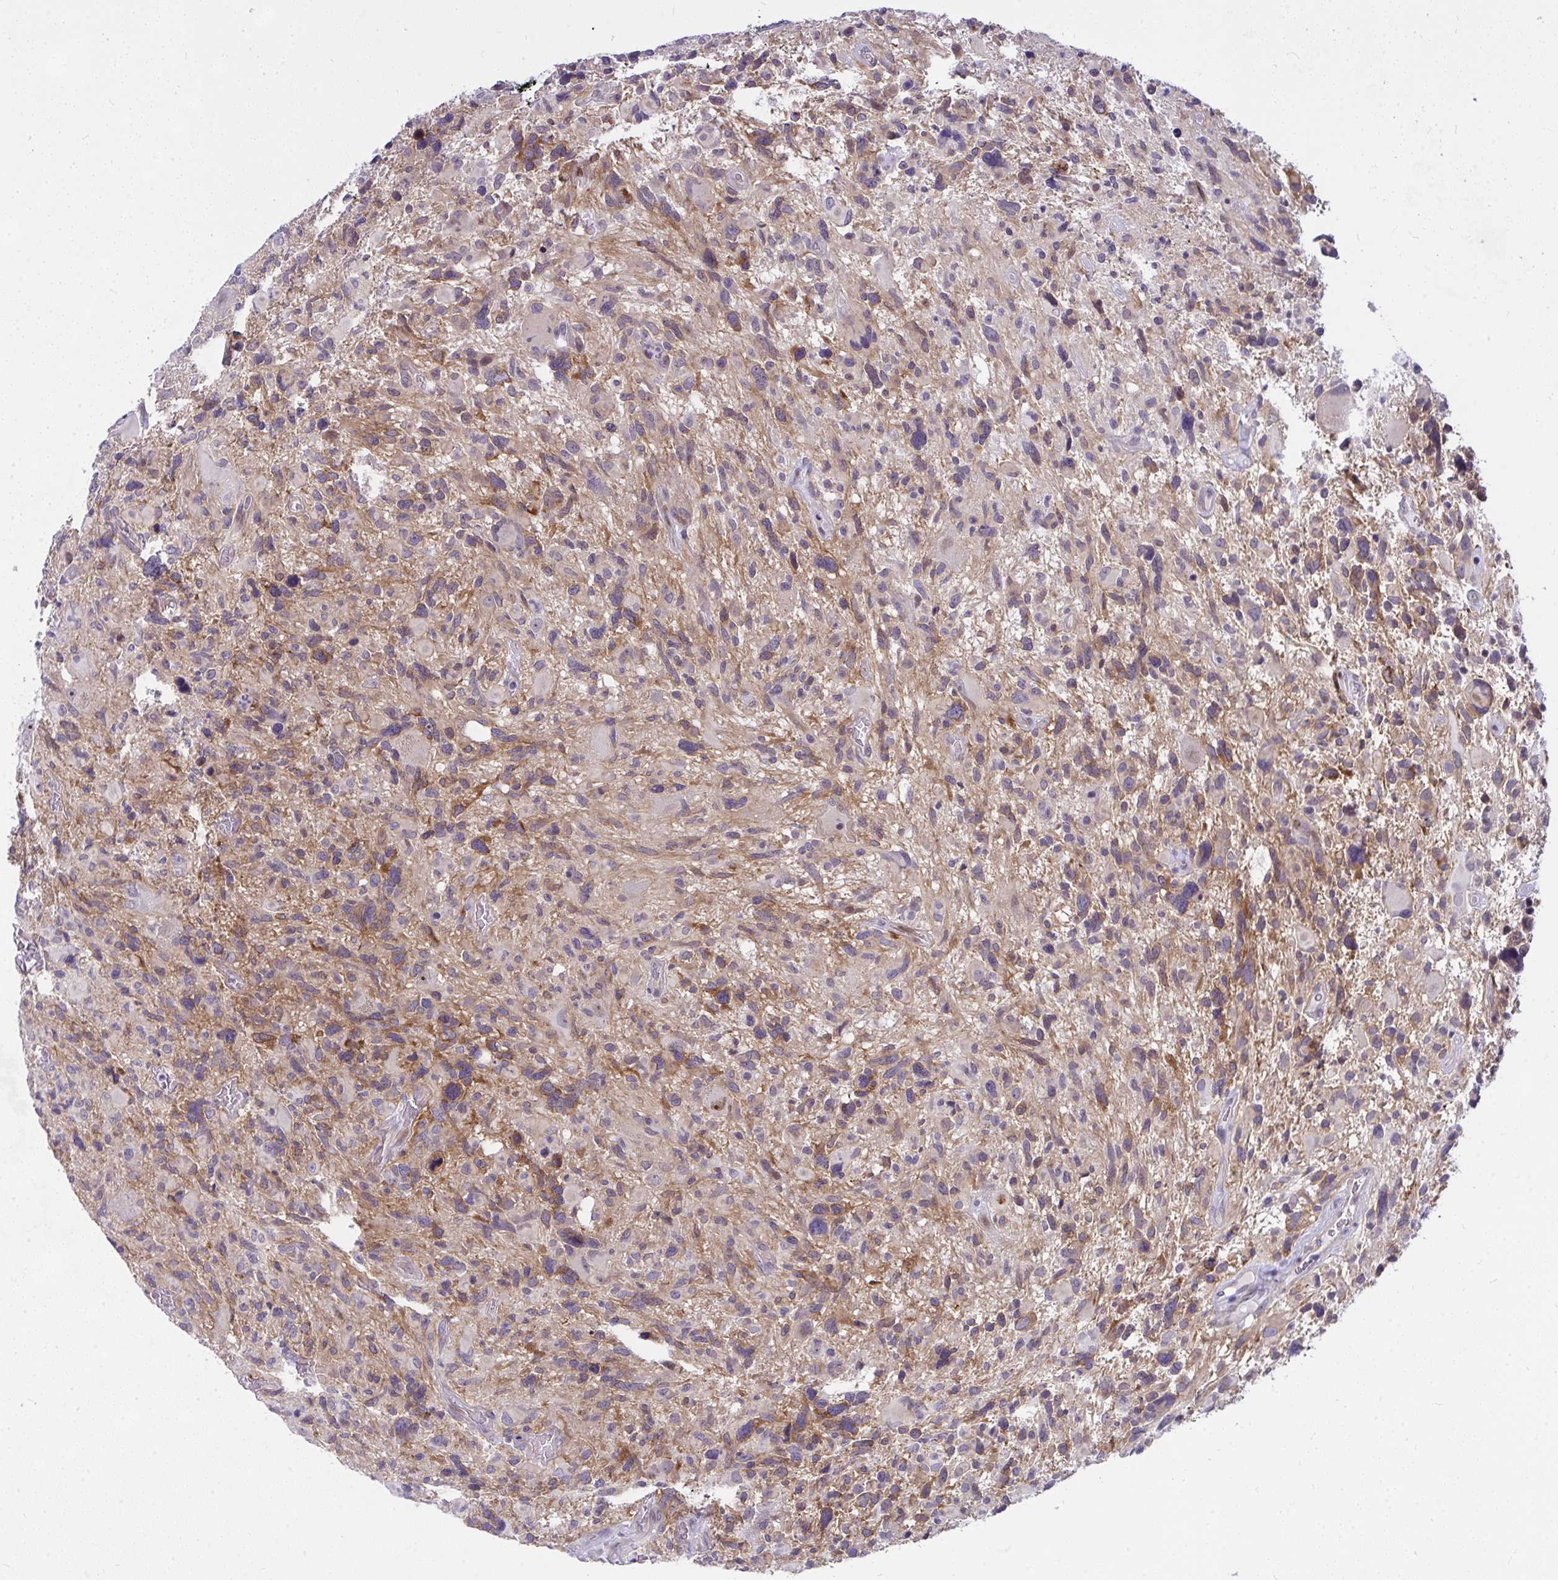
{"staining": {"intensity": "moderate", "quantity": "<25%", "location": "cytoplasmic/membranous"}, "tissue": "glioma", "cell_type": "Tumor cells", "image_type": "cancer", "snomed": [{"axis": "morphology", "description": "Glioma, malignant, High grade"}, {"axis": "topography", "description": "Brain"}], "caption": "Immunohistochemical staining of human glioma displays low levels of moderate cytoplasmic/membranous positivity in approximately <25% of tumor cells. (DAB (3,3'-diaminobenzidine) = brown stain, brightfield microscopy at high magnification).", "gene": "NFXL1", "patient": {"sex": "male", "age": 49}}